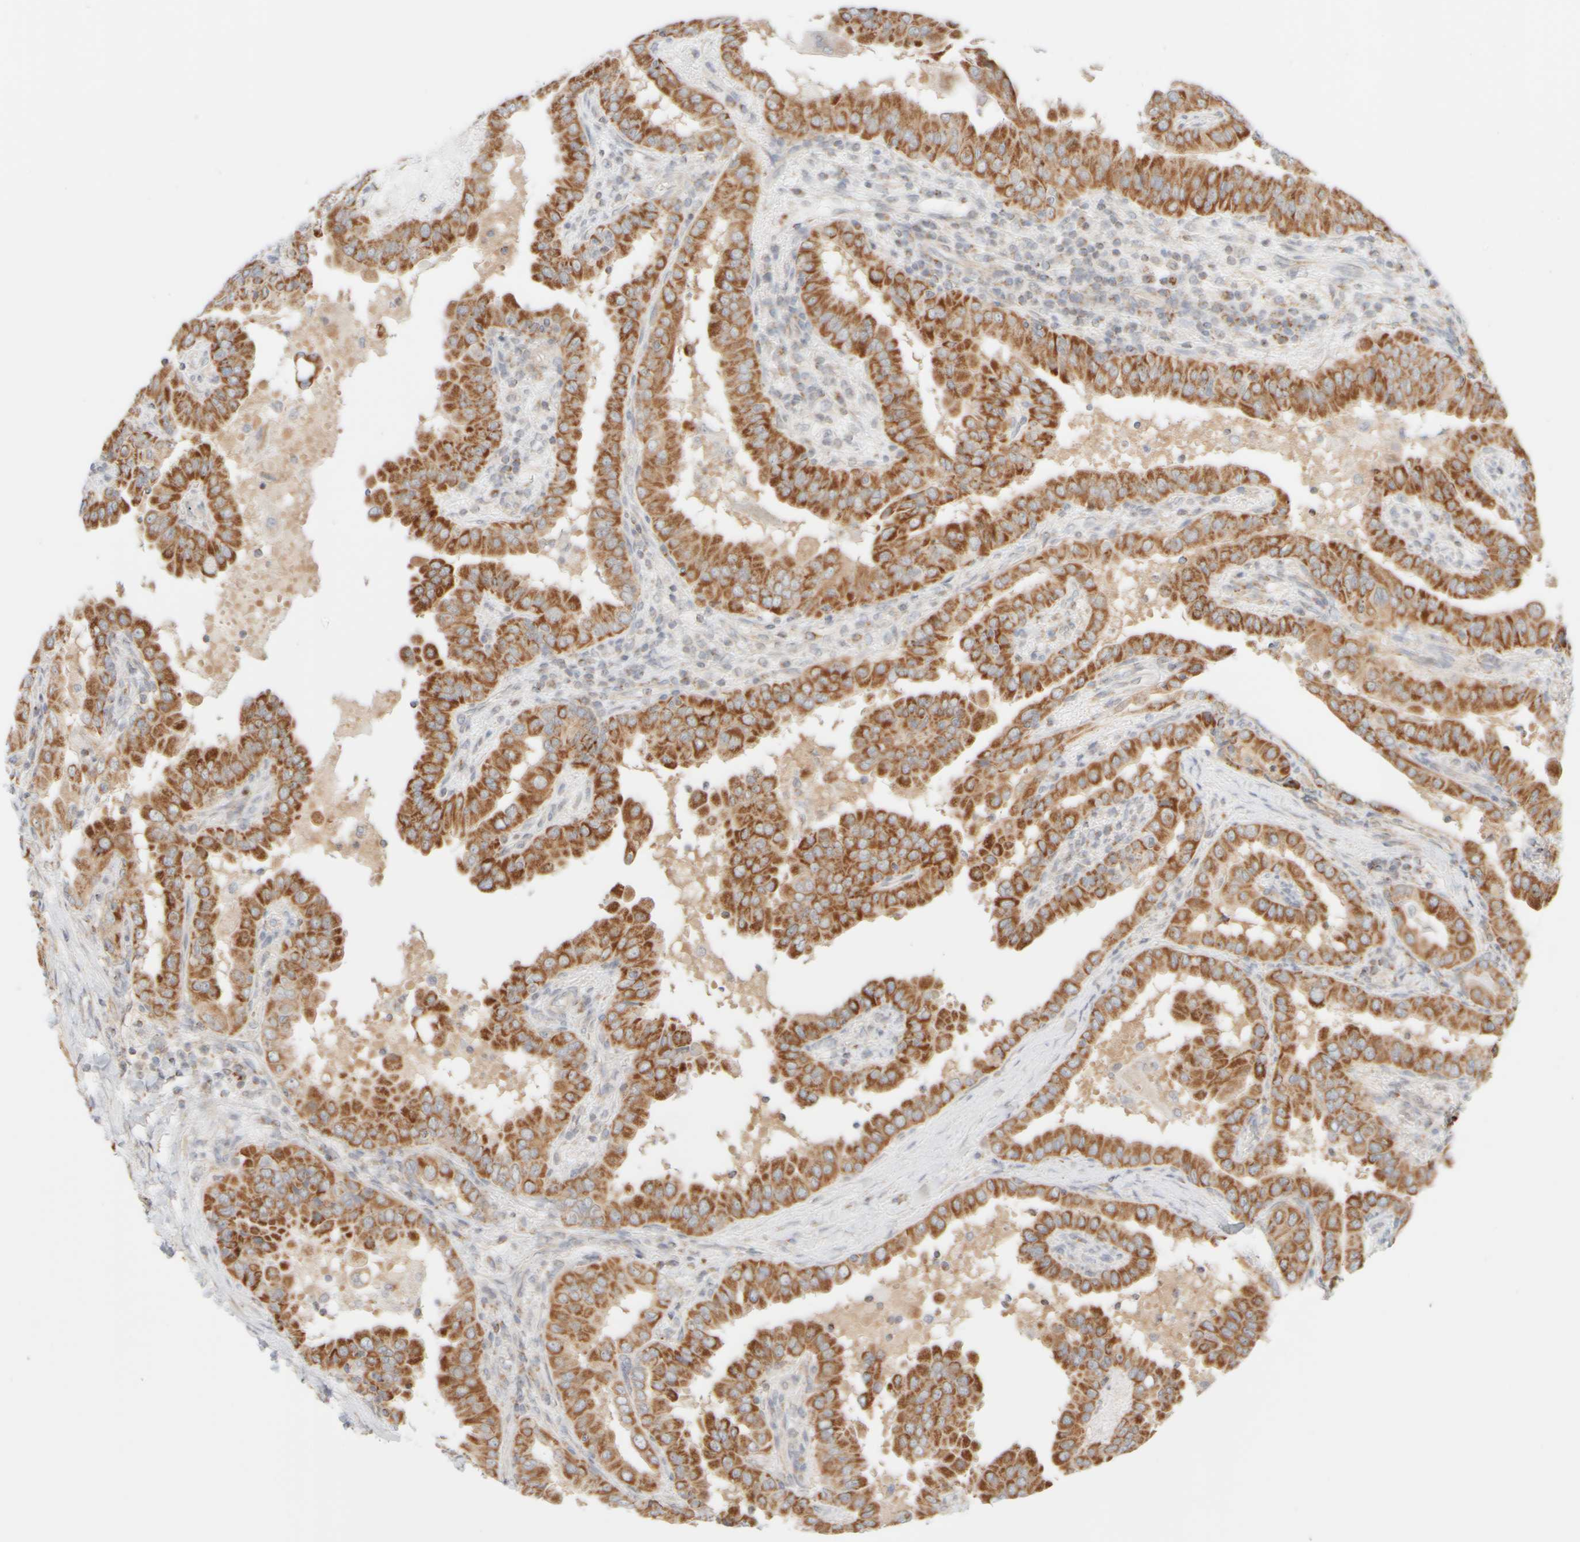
{"staining": {"intensity": "moderate", "quantity": ">75%", "location": "cytoplasmic/membranous"}, "tissue": "thyroid cancer", "cell_type": "Tumor cells", "image_type": "cancer", "snomed": [{"axis": "morphology", "description": "Papillary adenocarcinoma, NOS"}, {"axis": "topography", "description": "Thyroid gland"}], "caption": "A photomicrograph of thyroid papillary adenocarcinoma stained for a protein demonstrates moderate cytoplasmic/membranous brown staining in tumor cells.", "gene": "PPM1K", "patient": {"sex": "male", "age": 33}}